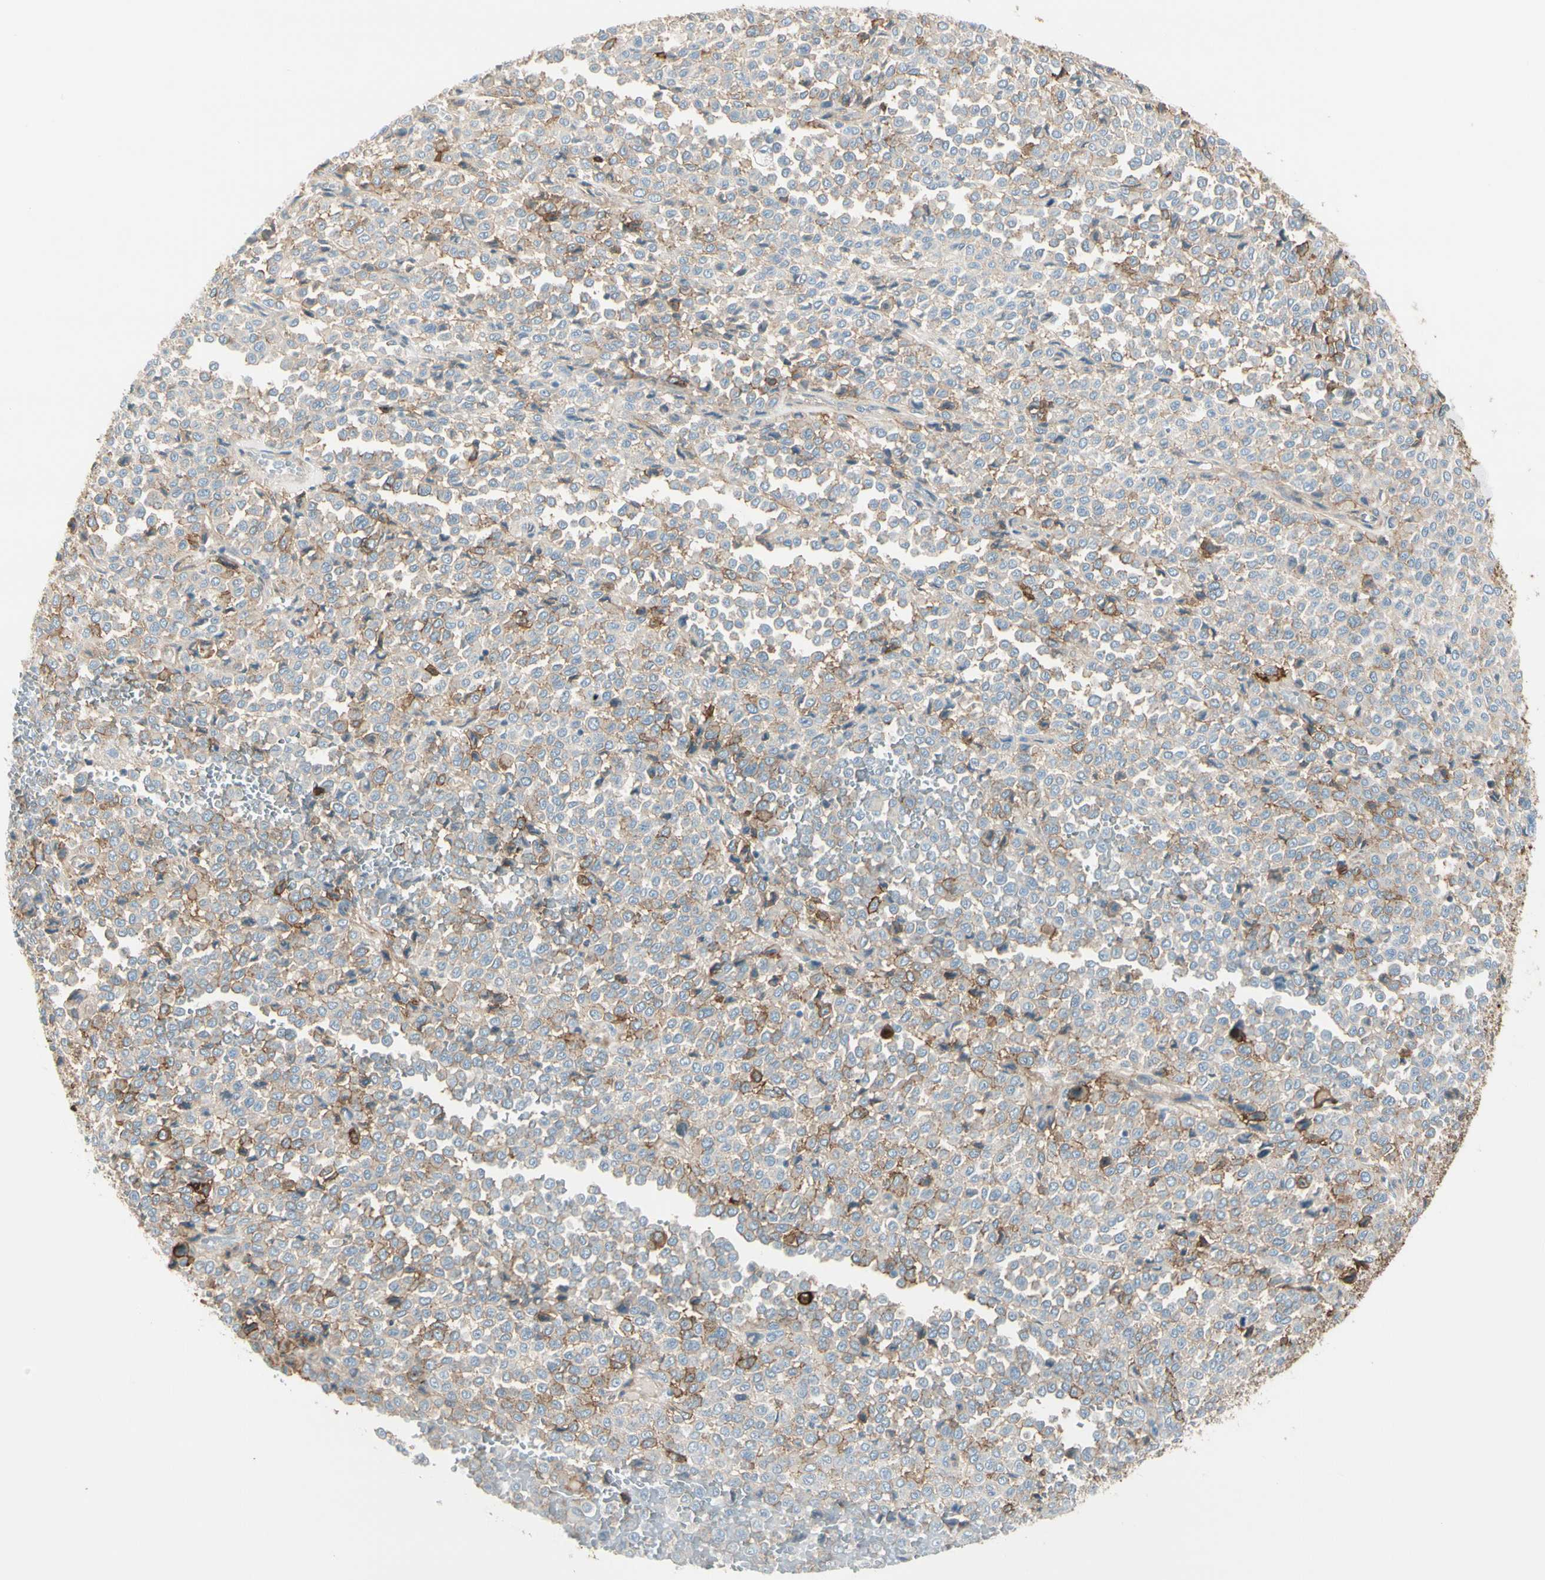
{"staining": {"intensity": "moderate", "quantity": "<25%", "location": "cytoplasmic/membranous"}, "tissue": "melanoma", "cell_type": "Tumor cells", "image_type": "cancer", "snomed": [{"axis": "morphology", "description": "Malignant melanoma, Metastatic site"}, {"axis": "topography", "description": "Pancreas"}], "caption": "There is low levels of moderate cytoplasmic/membranous expression in tumor cells of melanoma, as demonstrated by immunohistochemical staining (brown color).", "gene": "ITGA3", "patient": {"sex": "female", "age": 30}}